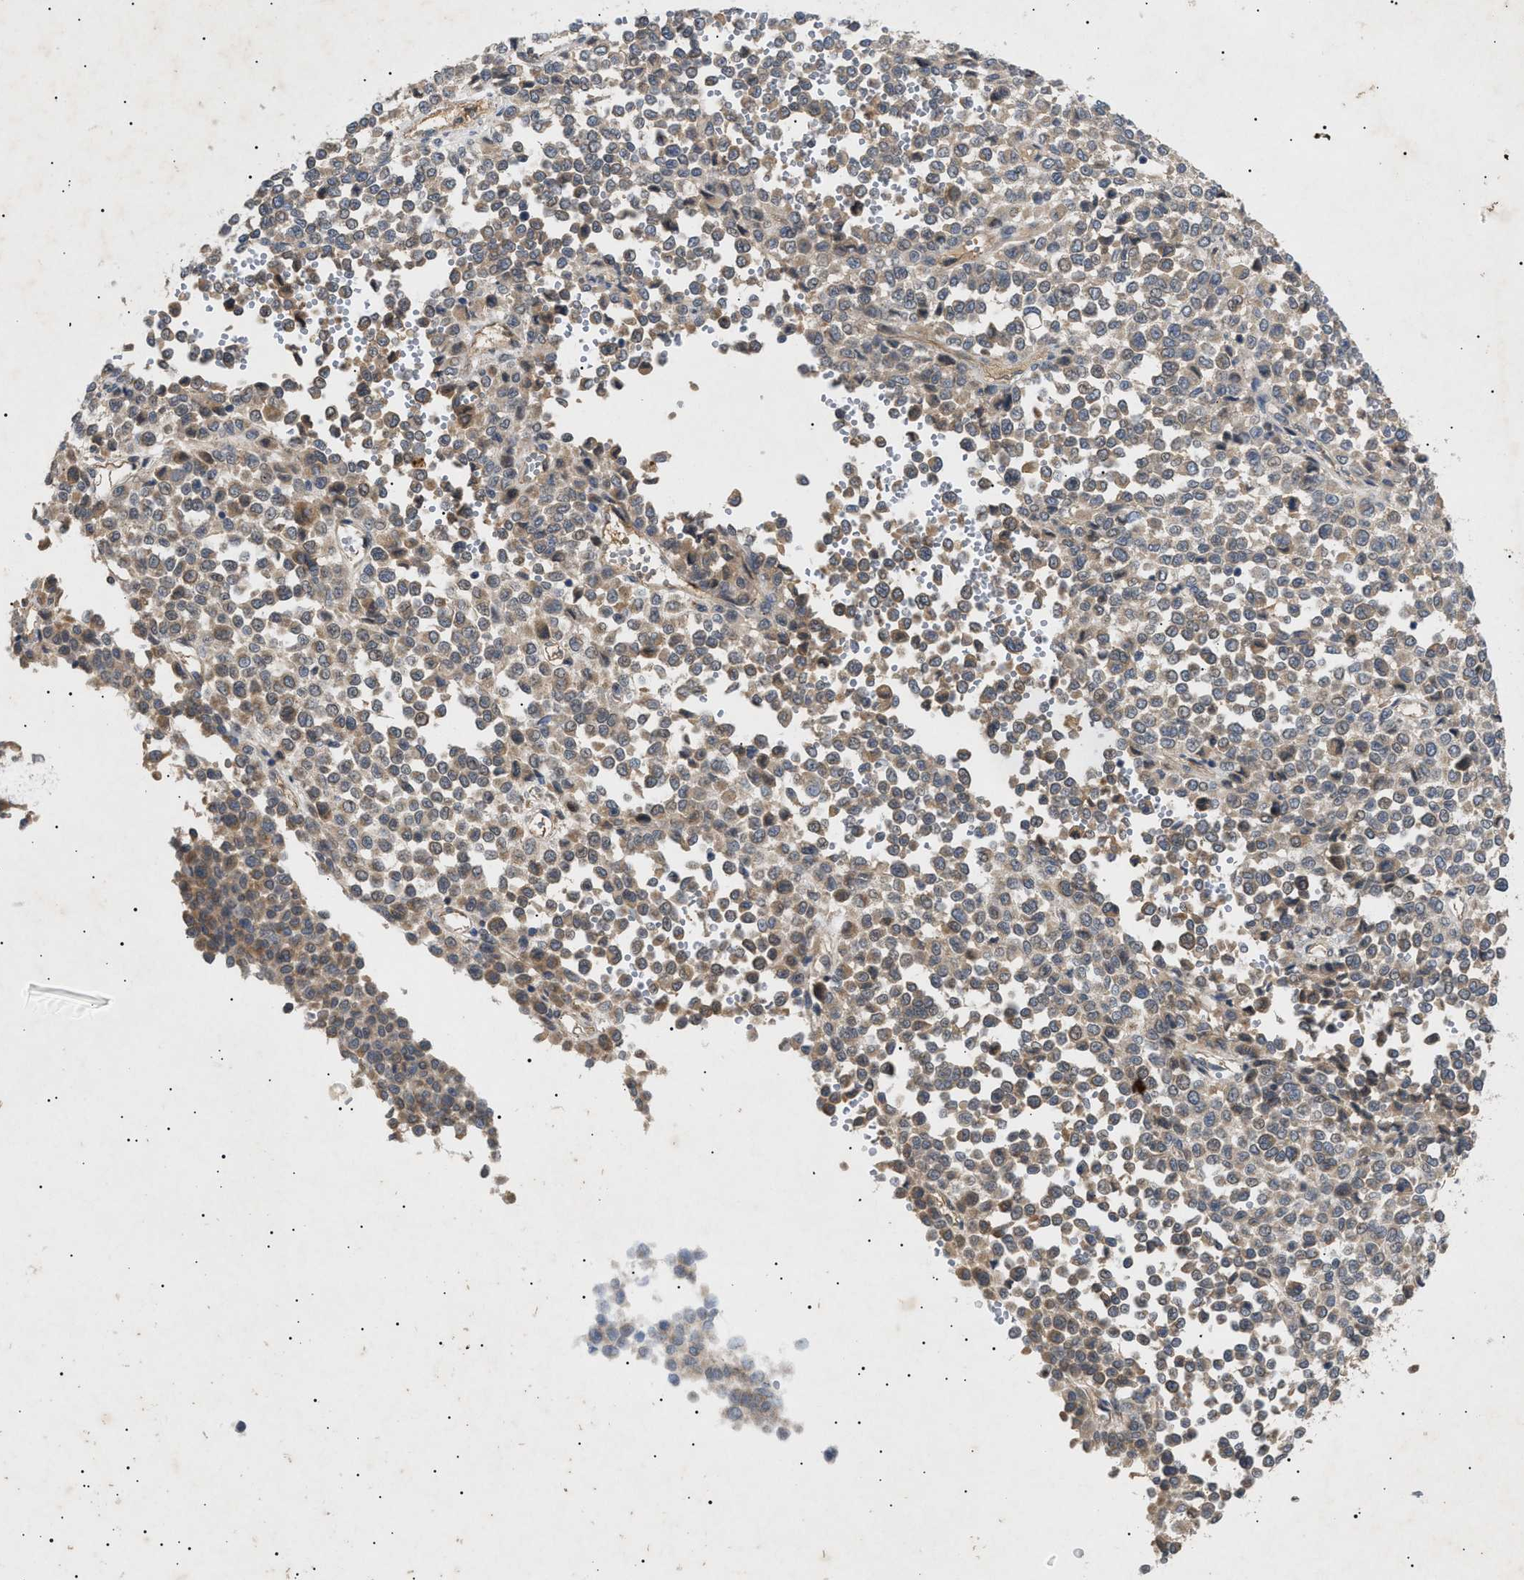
{"staining": {"intensity": "weak", "quantity": ">75%", "location": "cytoplasmic/membranous"}, "tissue": "melanoma", "cell_type": "Tumor cells", "image_type": "cancer", "snomed": [{"axis": "morphology", "description": "Malignant melanoma, Metastatic site"}, {"axis": "topography", "description": "Pancreas"}], "caption": "Immunohistochemical staining of human melanoma demonstrates low levels of weak cytoplasmic/membranous protein expression in approximately >75% of tumor cells.", "gene": "SIRT5", "patient": {"sex": "female", "age": 30}}